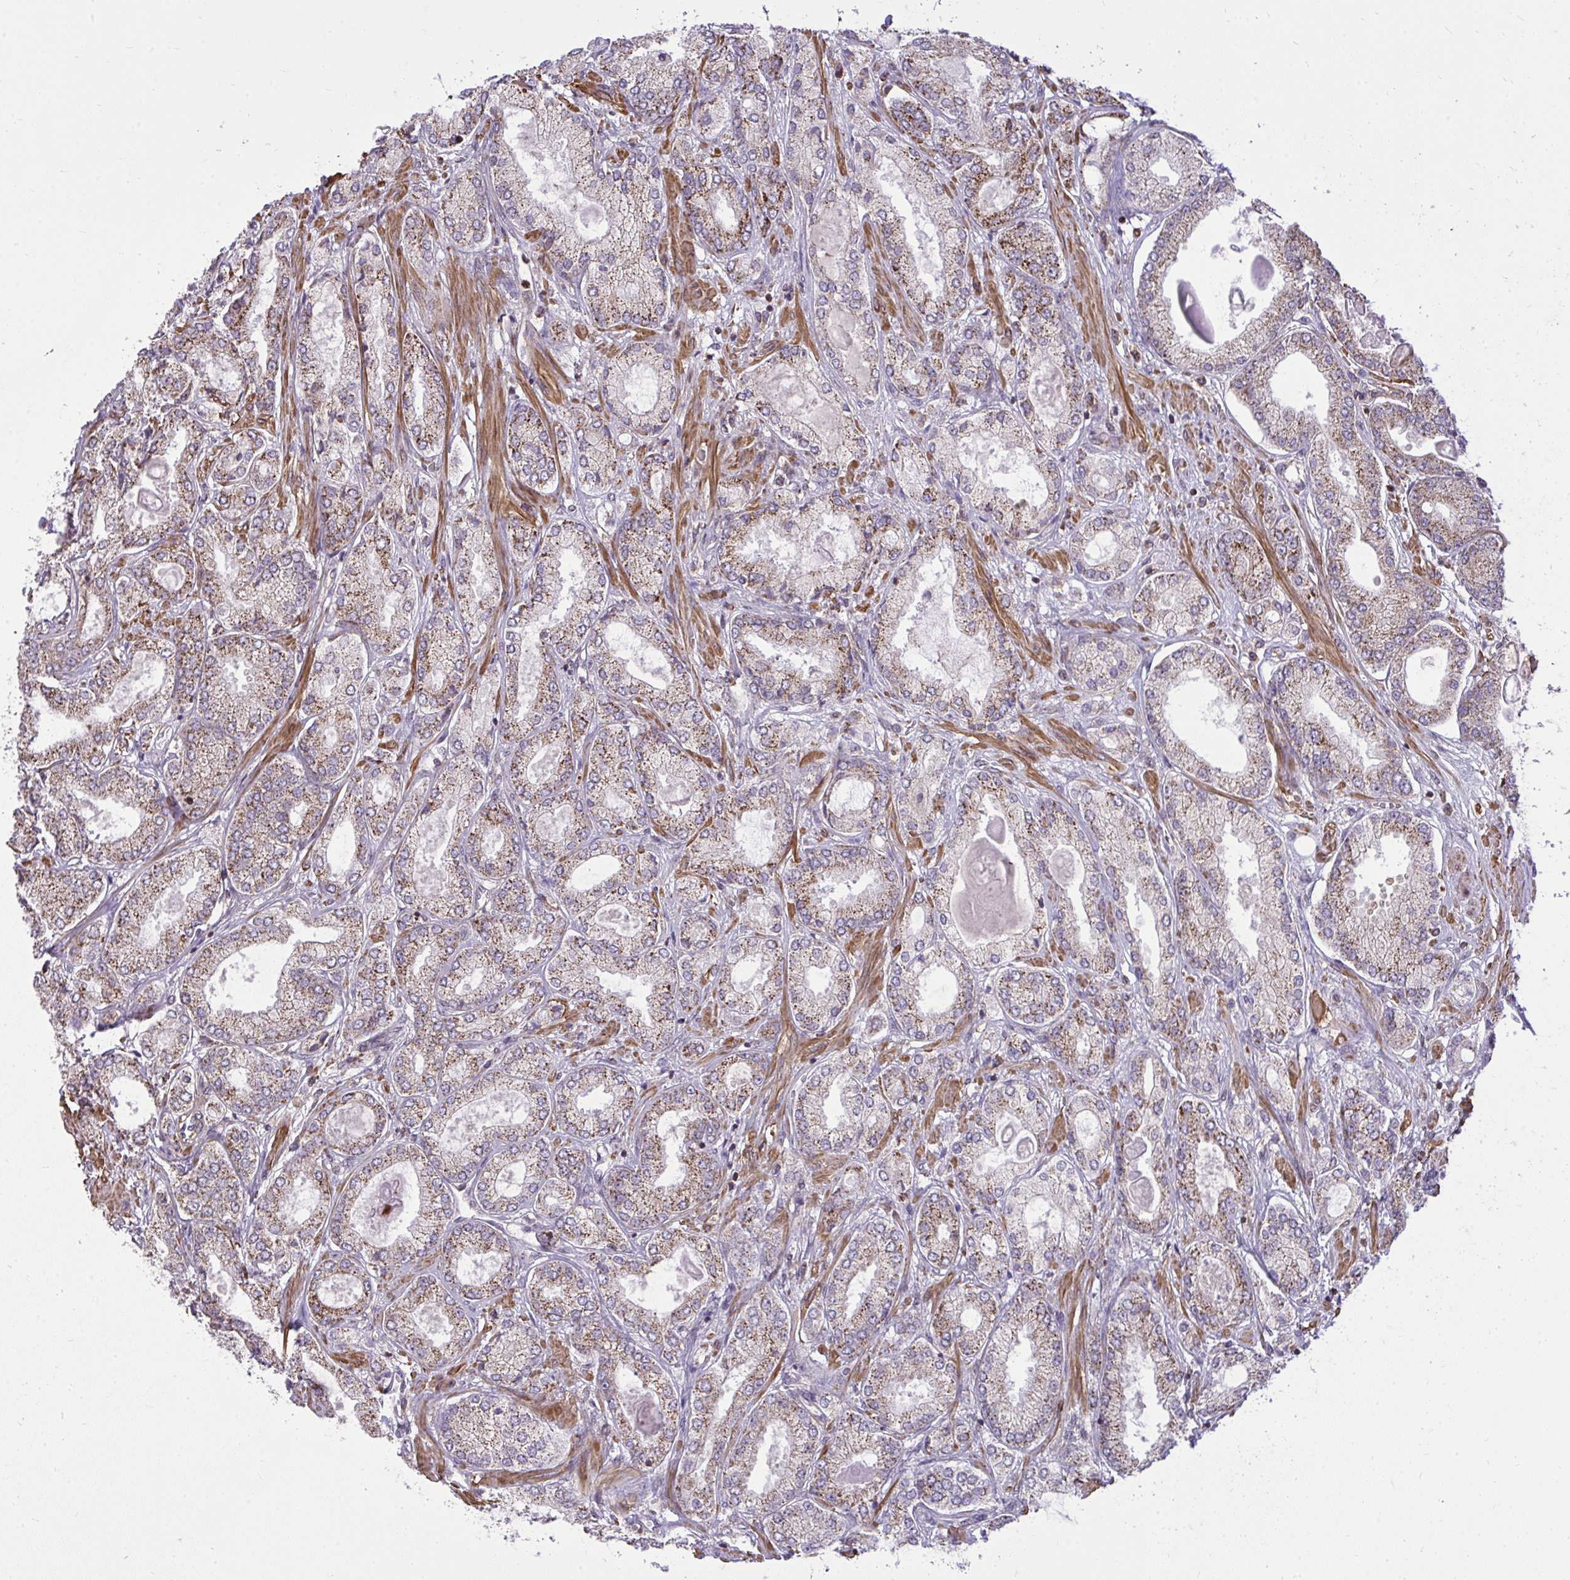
{"staining": {"intensity": "moderate", "quantity": "25%-75%", "location": "cytoplasmic/membranous"}, "tissue": "prostate cancer", "cell_type": "Tumor cells", "image_type": "cancer", "snomed": [{"axis": "morphology", "description": "Adenocarcinoma, High grade"}, {"axis": "topography", "description": "Prostate"}], "caption": "Brown immunohistochemical staining in prostate cancer (adenocarcinoma (high-grade)) displays moderate cytoplasmic/membranous expression in approximately 25%-75% of tumor cells. (DAB (3,3'-diaminobenzidine) IHC, brown staining for protein, blue staining for nuclei).", "gene": "SLC7A5", "patient": {"sex": "male", "age": 68}}